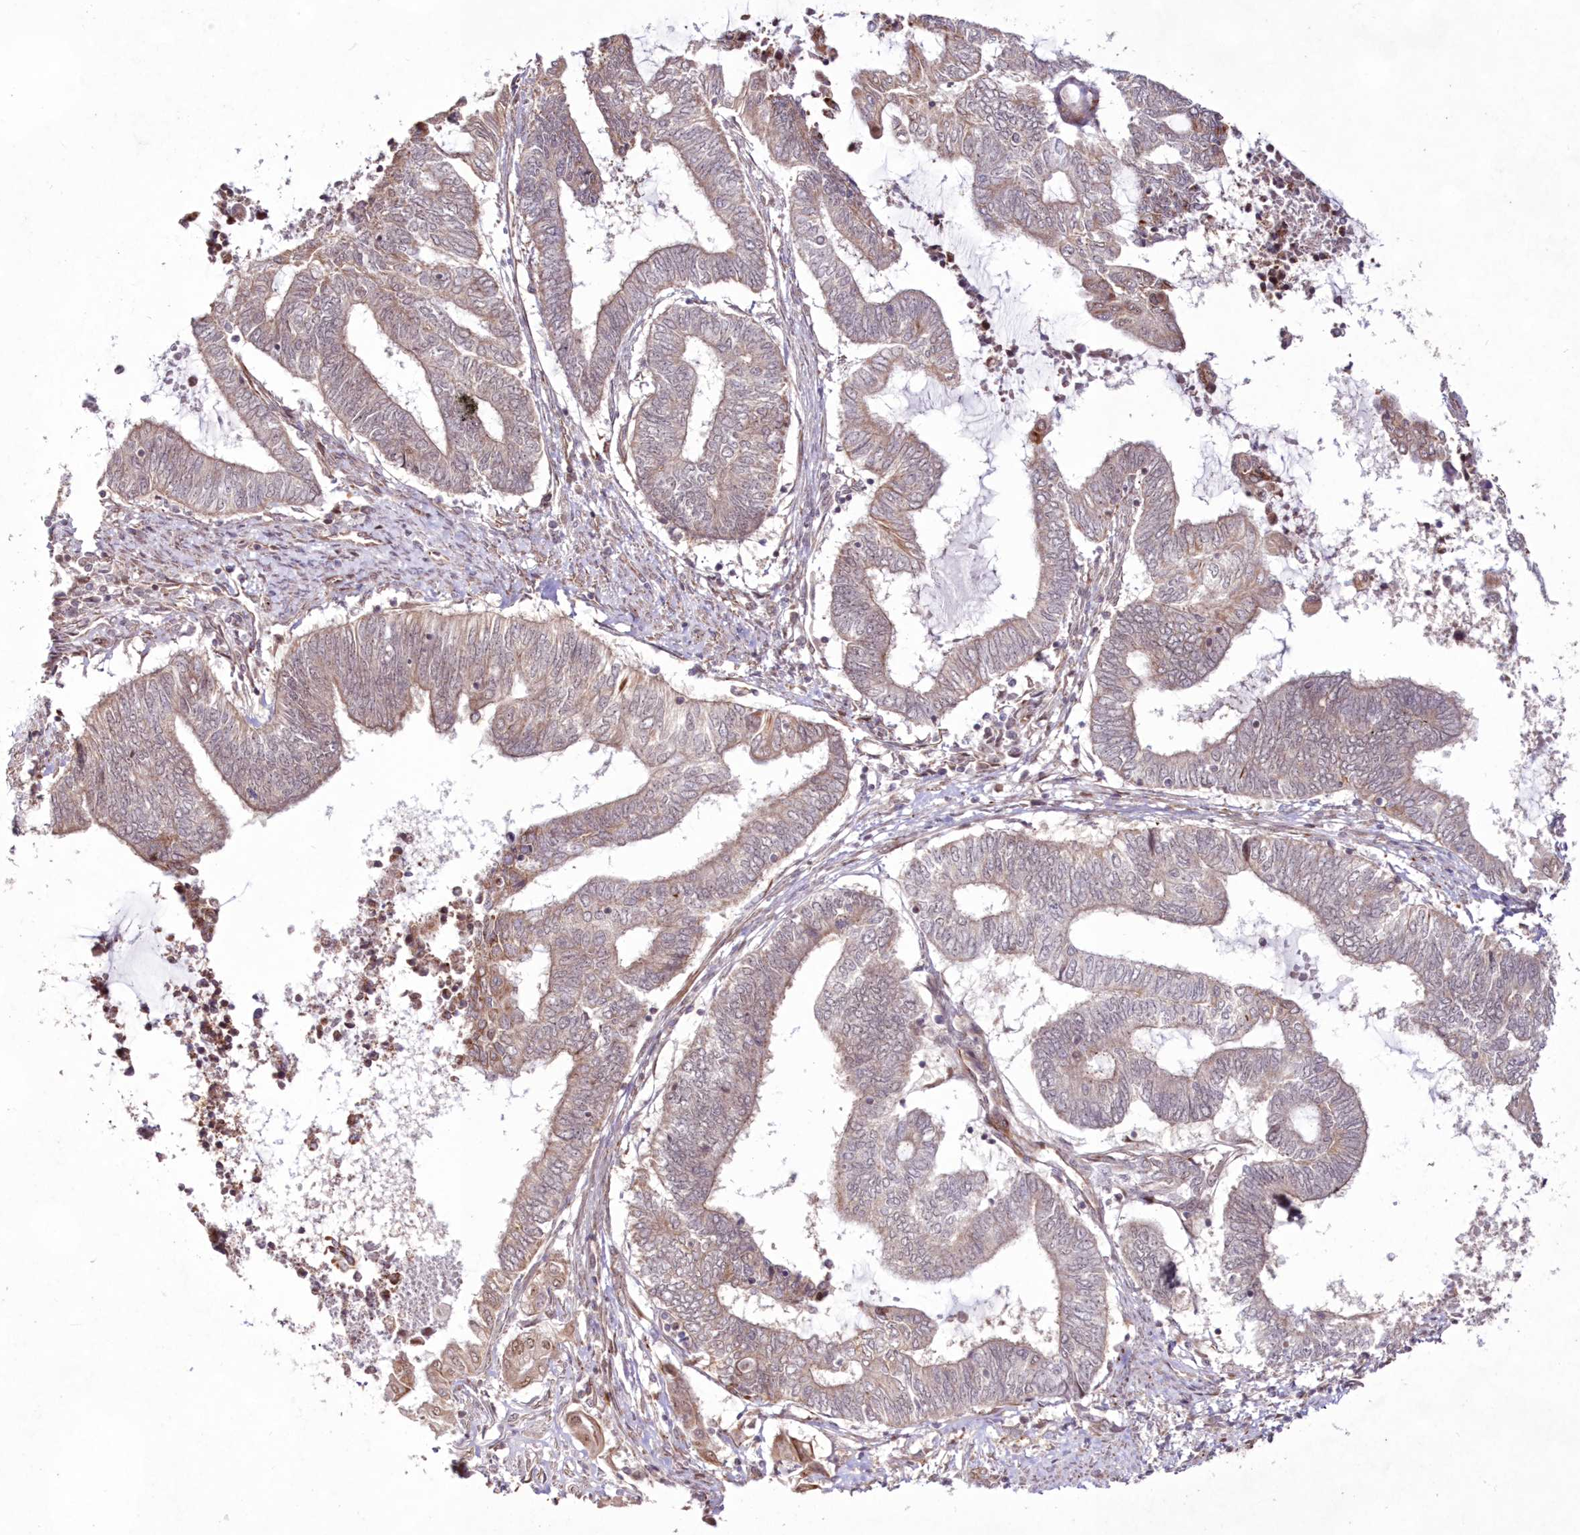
{"staining": {"intensity": "weak", "quantity": "25%-75%", "location": "cytoplasmic/membranous"}, "tissue": "endometrial cancer", "cell_type": "Tumor cells", "image_type": "cancer", "snomed": [{"axis": "morphology", "description": "Adenocarcinoma, NOS"}, {"axis": "topography", "description": "Uterus"}, {"axis": "topography", "description": "Endometrium"}], "caption": "Protein staining of adenocarcinoma (endometrial) tissue reveals weak cytoplasmic/membranous expression in approximately 25%-75% of tumor cells.", "gene": "SNIP1", "patient": {"sex": "female", "age": 70}}